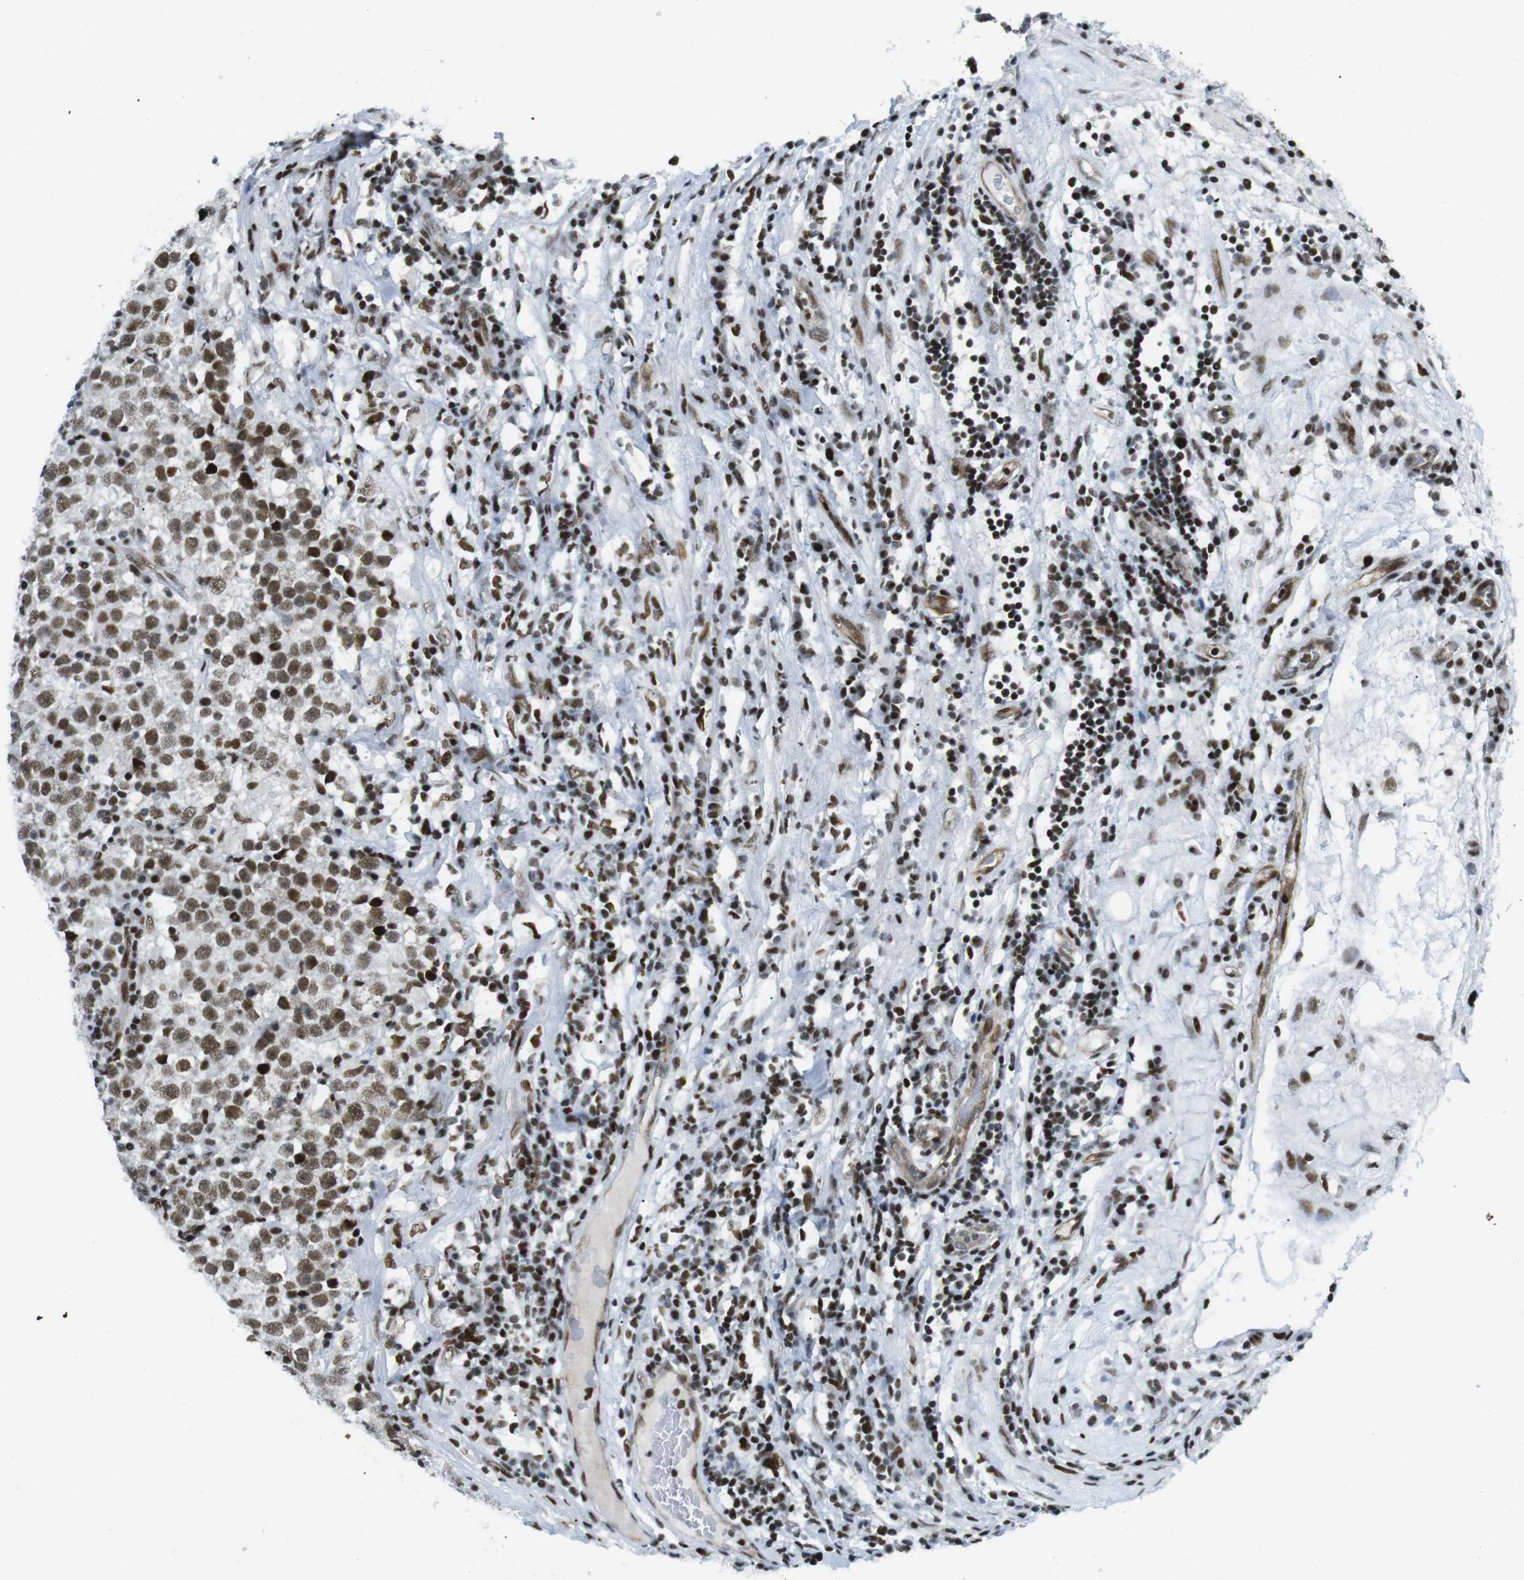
{"staining": {"intensity": "moderate", "quantity": ">75%", "location": "nuclear"}, "tissue": "testis cancer", "cell_type": "Tumor cells", "image_type": "cancer", "snomed": [{"axis": "morphology", "description": "Seminoma, NOS"}, {"axis": "topography", "description": "Testis"}], "caption": "High-power microscopy captured an IHC photomicrograph of testis cancer (seminoma), revealing moderate nuclear staining in approximately >75% of tumor cells. (Brightfield microscopy of DAB IHC at high magnification).", "gene": "ARID1A", "patient": {"sex": "male", "age": 43}}